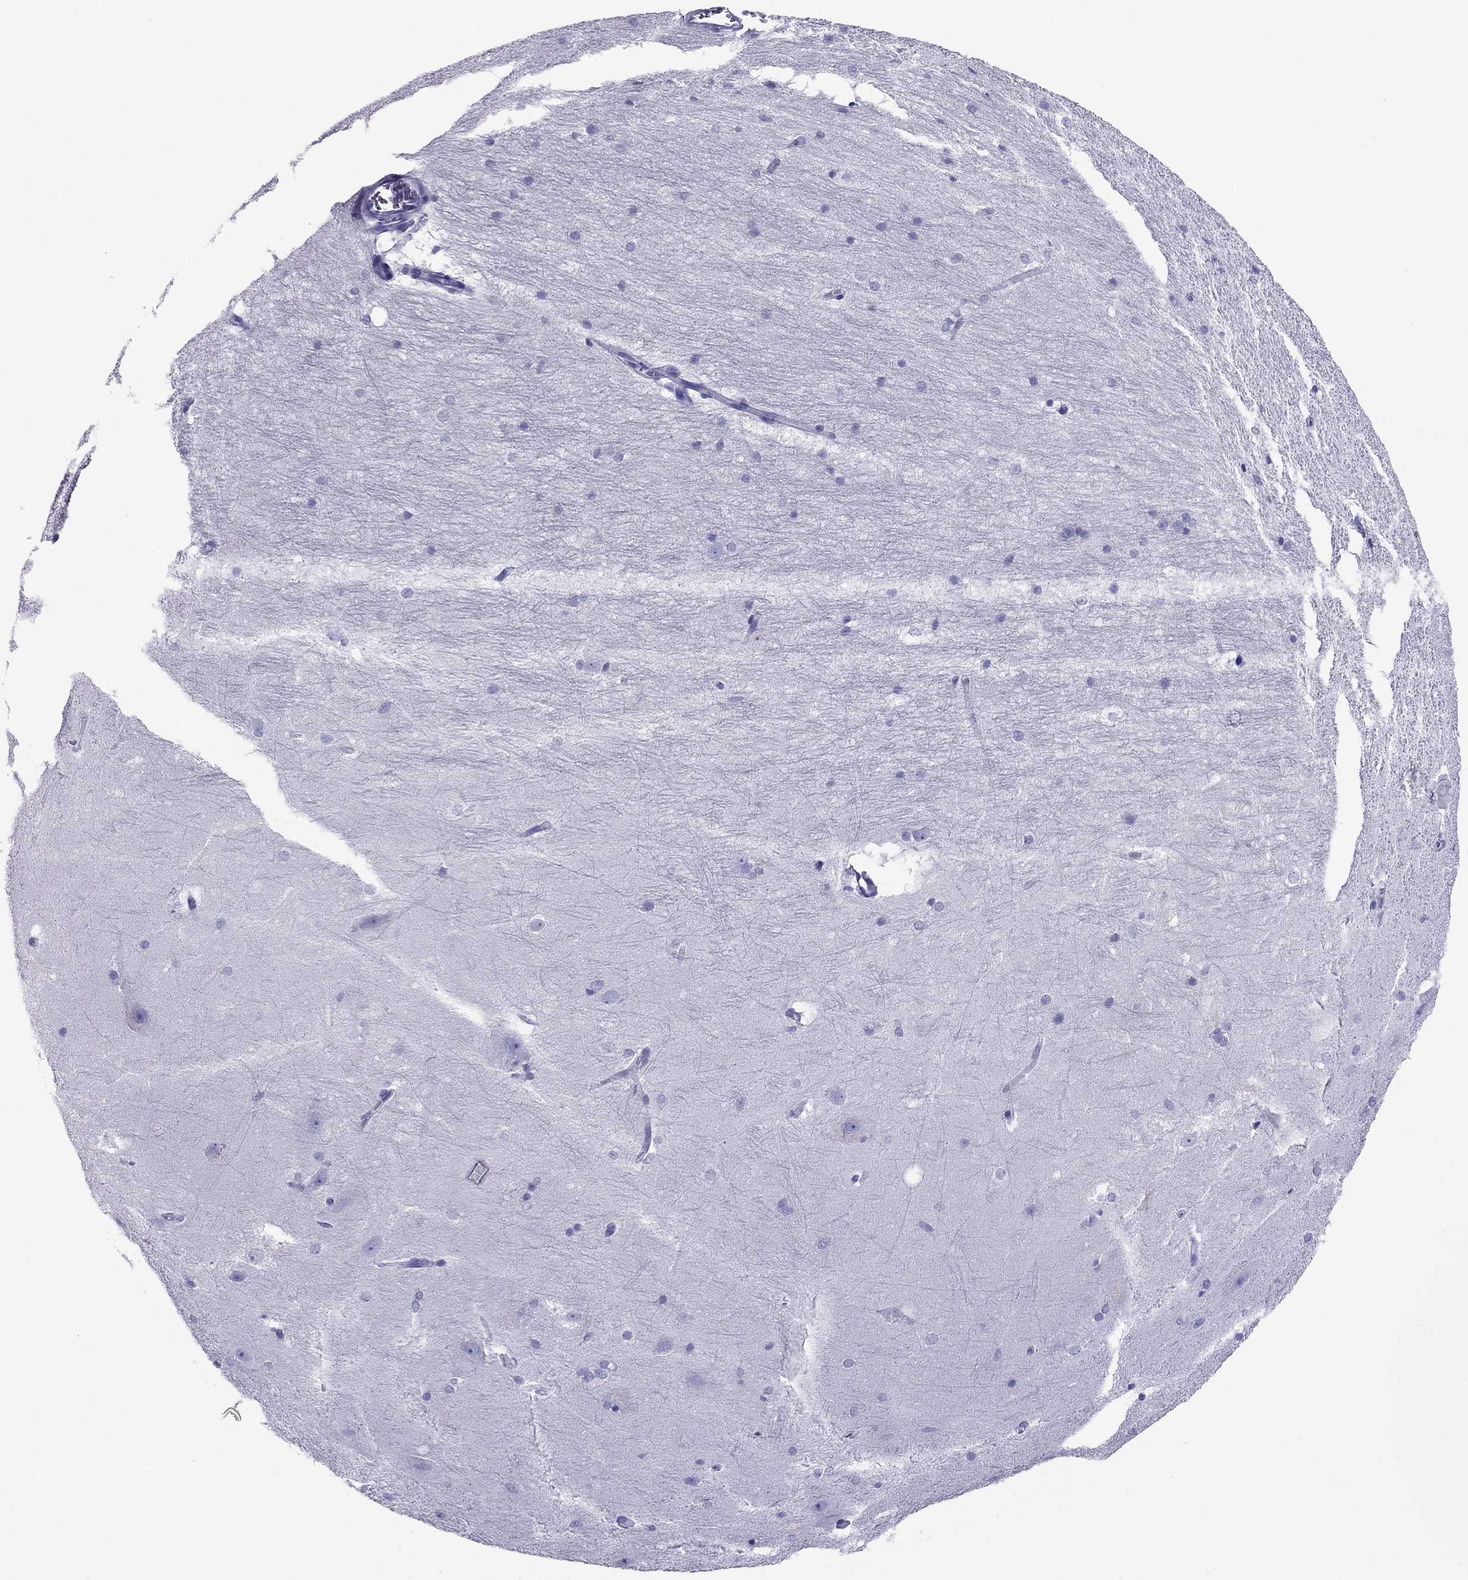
{"staining": {"intensity": "negative", "quantity": "none", "location": "none"}, "tissue": "hippocampus", "cell_type": "Glial cells", "image_type": "normal", "snomed": [{"axis": "morphology", "description": "Normal tissue, NOS"}, {"axis": "topography", "description": "Cerebral cortex"}, {"axis": "topography", "description": "Hippocampus"}], "caption": "Immunohistochemistry (IHC) of benign hippocampus displays no staining in glial cells. (DAB (3,3'-diaminobenzidine) immunohistochemistry, high magnification).", "gene": "AVPR1B", "patient": {"sex": "female", "age": 19}}